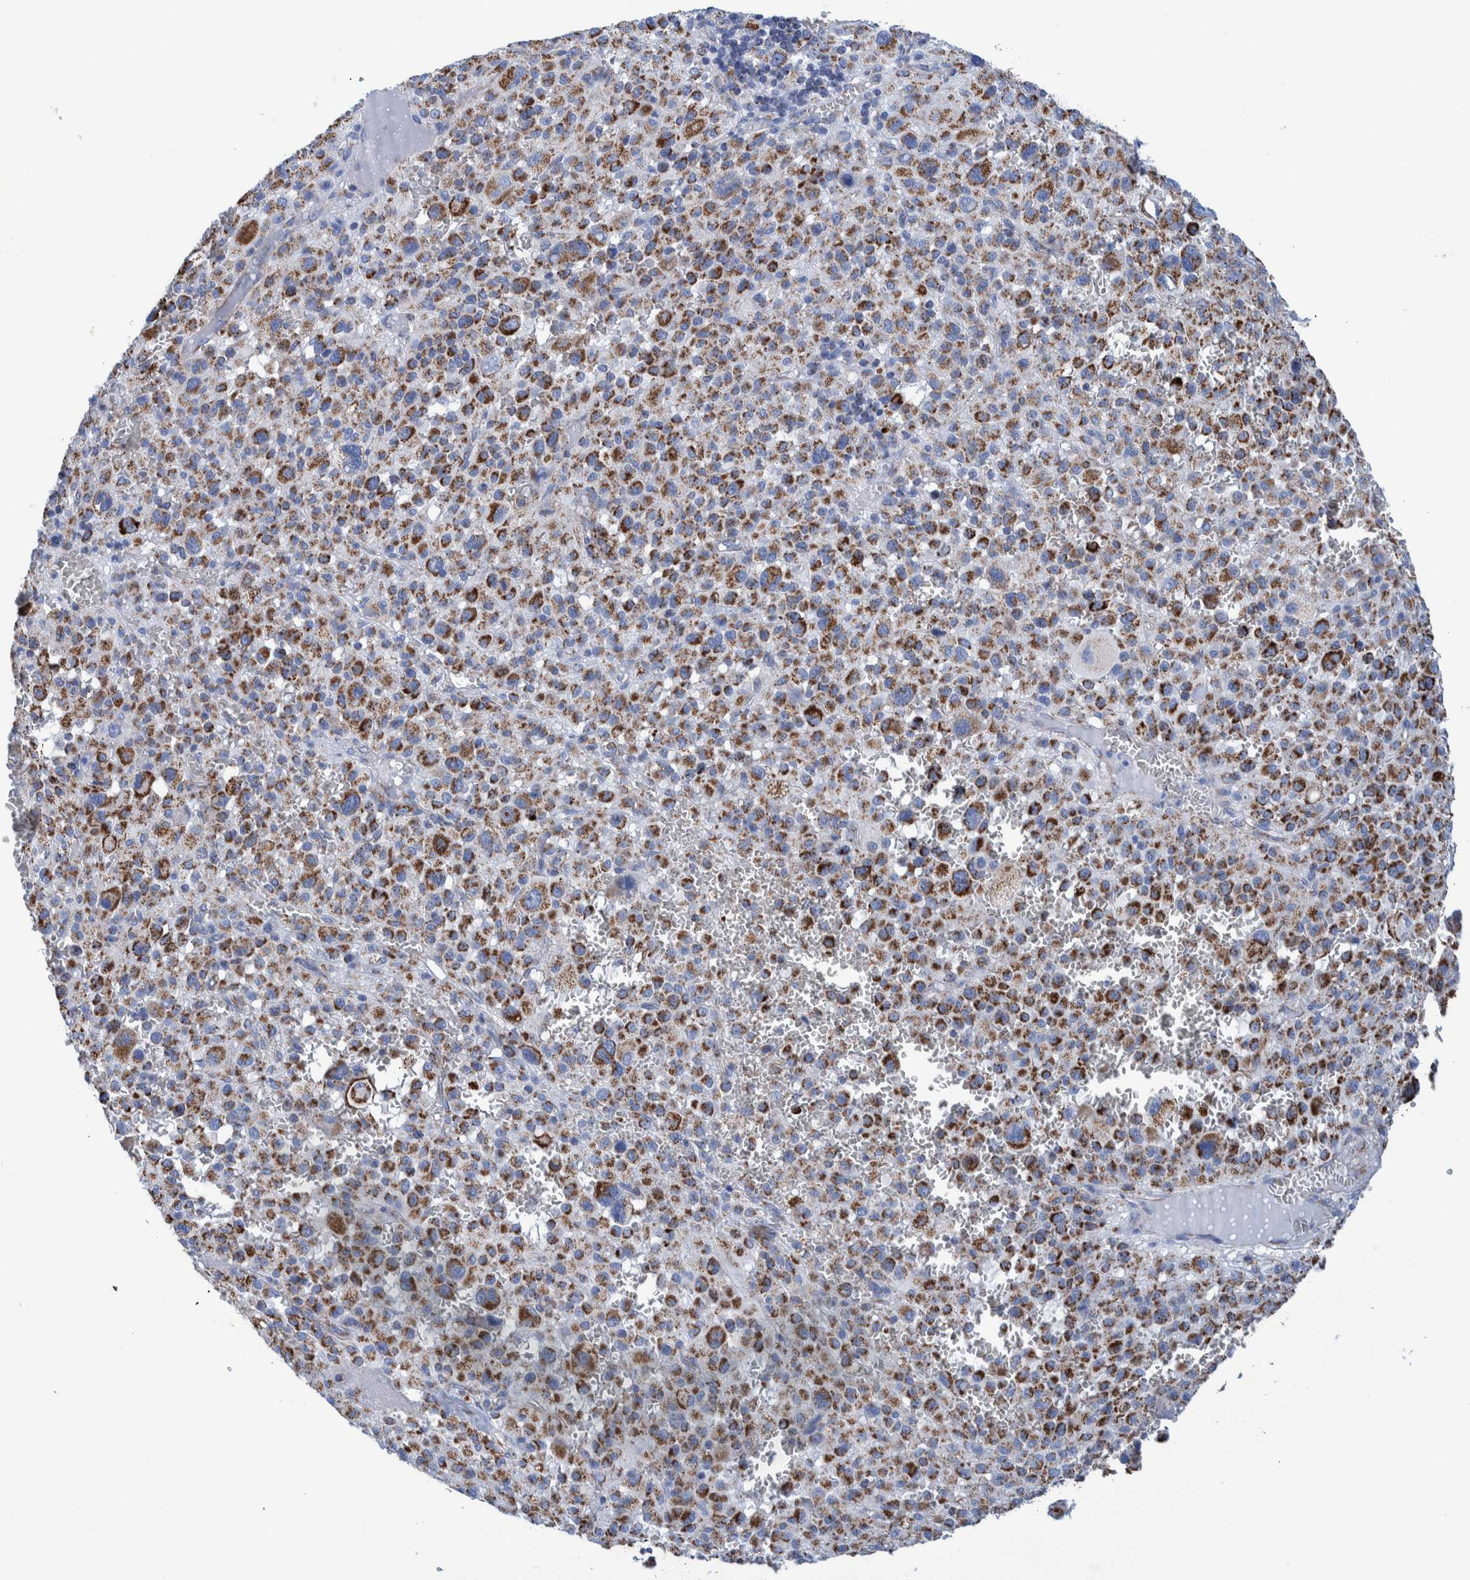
{"staining": {"intensity": "moderate", "quantity": ">75%", "location": "cytoplasmic/membranous"}, "tissue": "melanoma", "cell_type": "Tumor cells", "image_type": "cancer", "snomed": [{"axis": "morphology", "description": "Malignant melanoma, Metastatic site"}, {"axis": "topography", "description": "Skin"}], "caption": "The micrograph displays immunohistochemical staining of malignant melanoma (metastatic site). There is moderate cytoplasmic/membranous staining is present in approximately >75% of tumor cells.", "gene": "DECR1", "patient": {"sex": "female", "age": 74}}